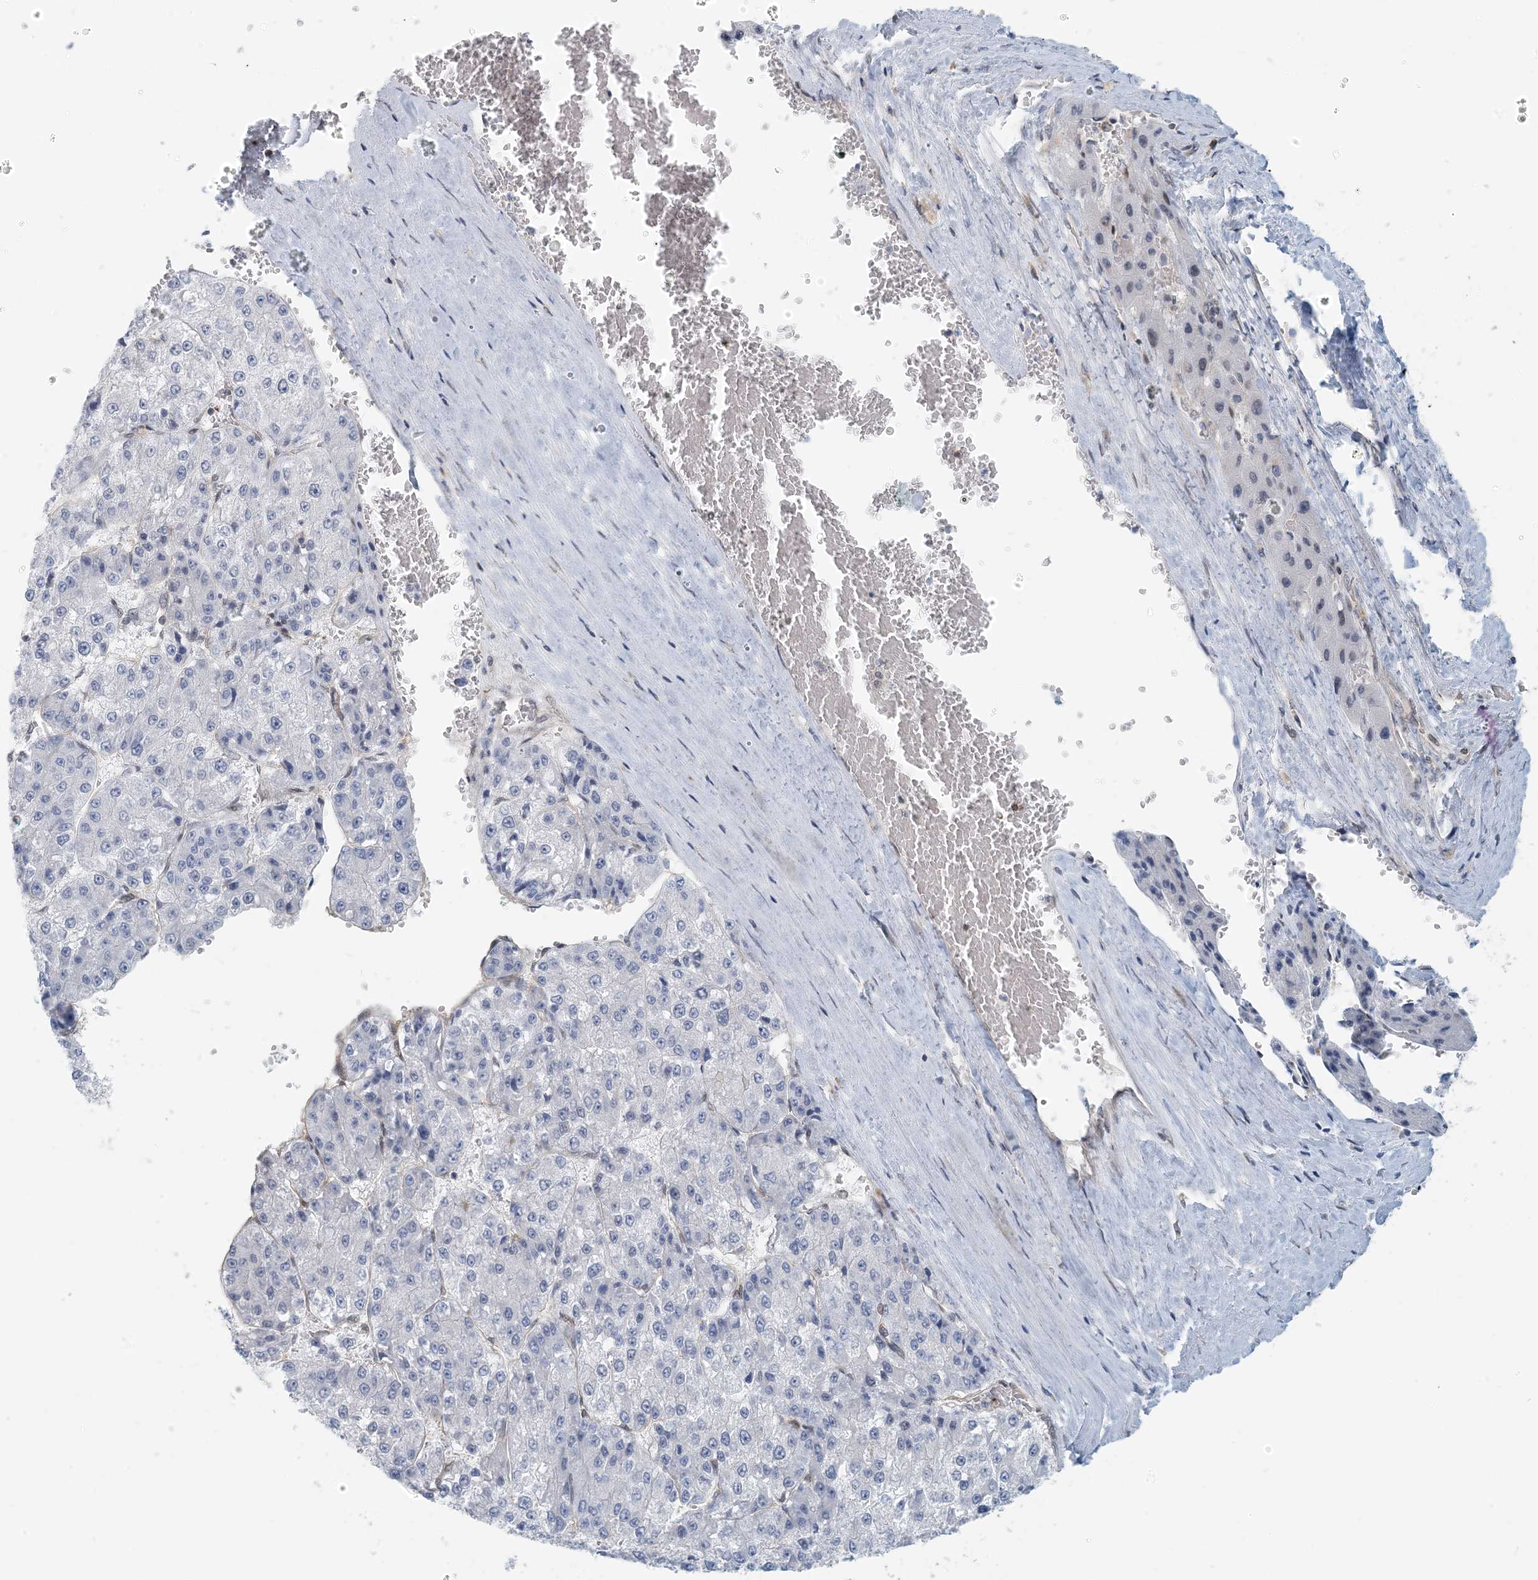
{"staining": {"intensity": "negative", "quantity": "none", "location": "none"}, "tissue": "liver cancer", "cell_type": "Tumor cells", "image_type": "cancer", "snomed": [{"axis": "morphology", "description": "Carcinoma, Hepatocellular, NOS"}, {"axis": "topography", "description": "Liver"}], "caption": "This is an immunohistochemistry (IHC) histopathology image of liver hepatocellular carcinoma. There is no positivity in tumor cells.", "gene": "ZC3H12A", "patient": {"sex": "female", "age": 73}}